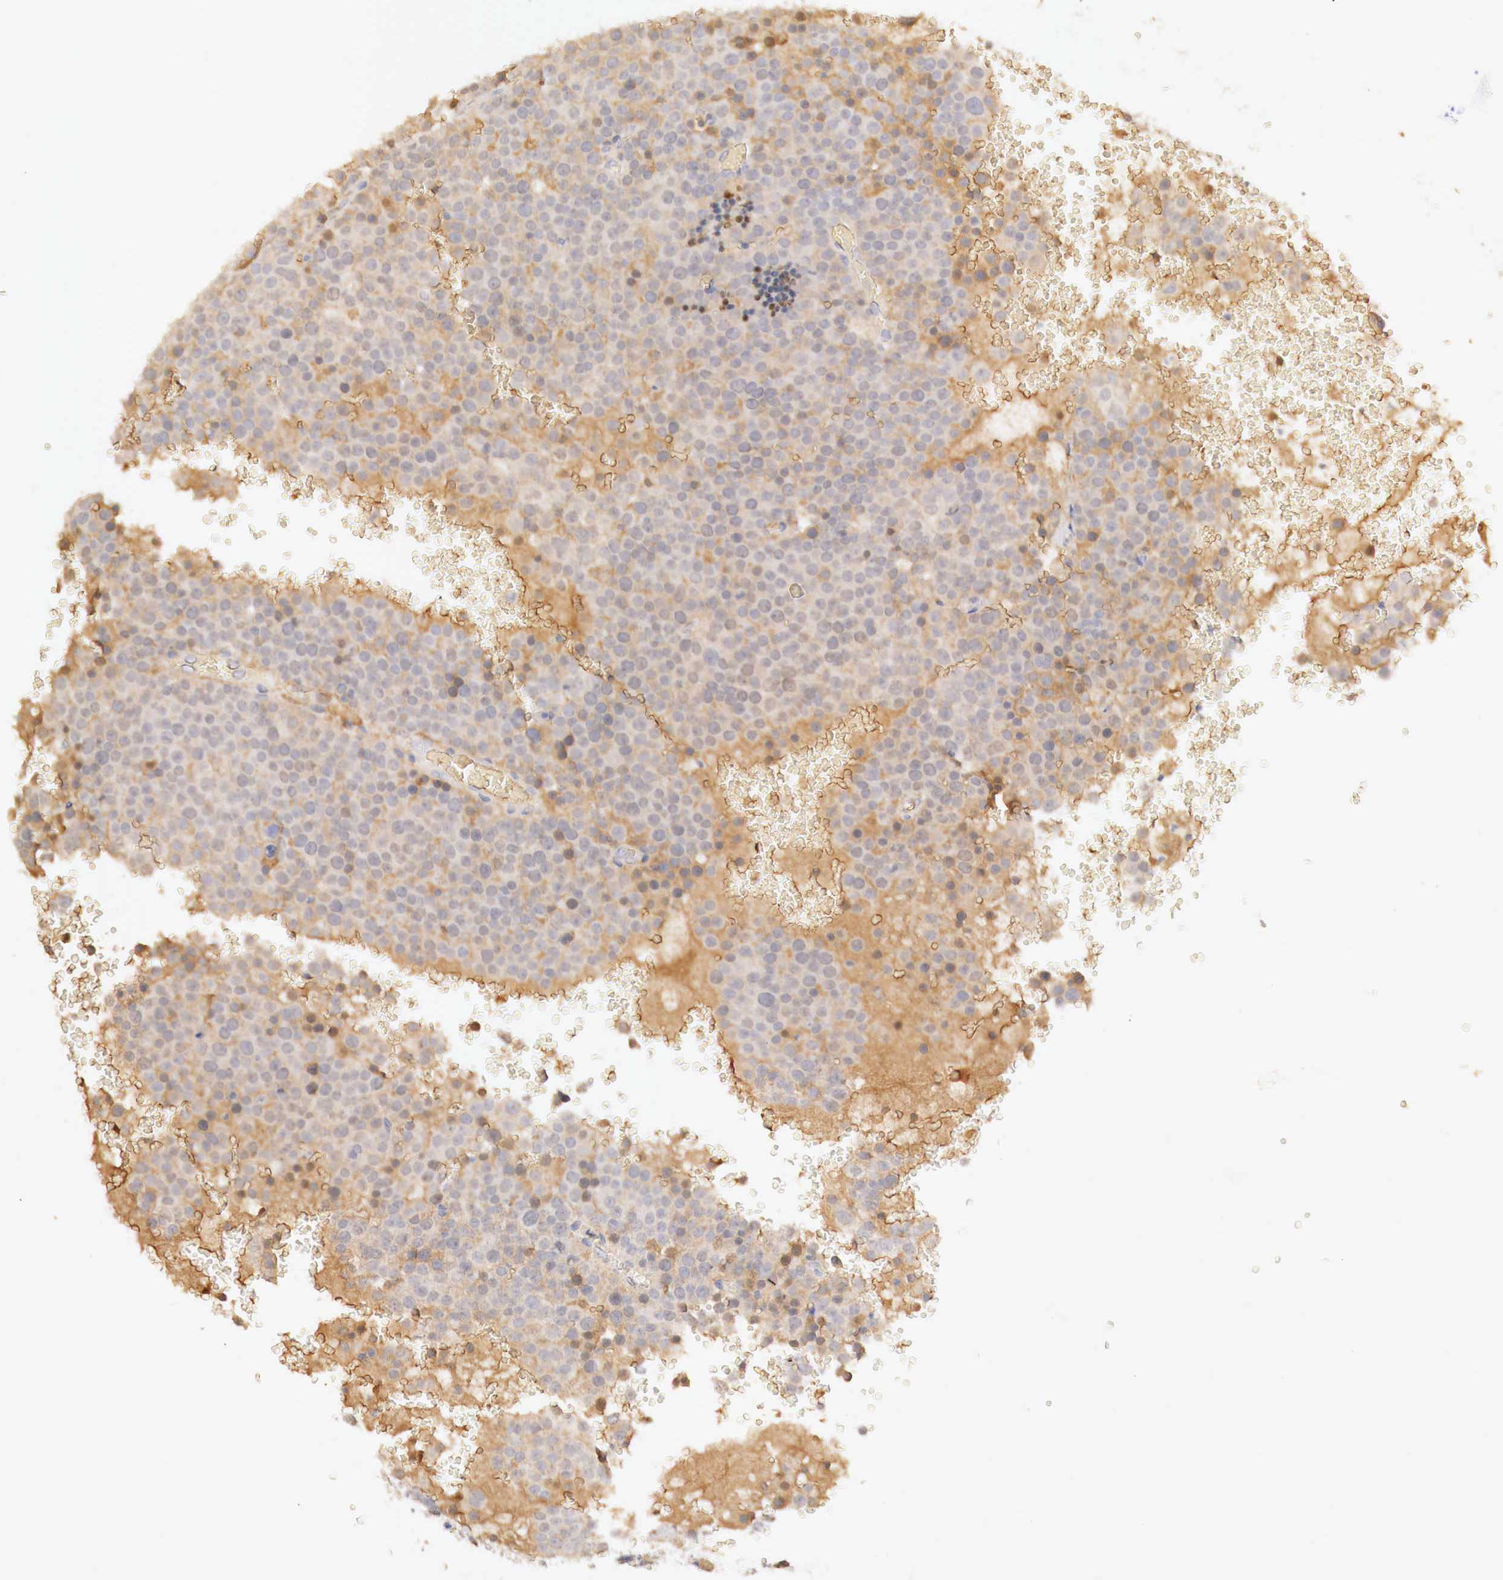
{"staining": {"intensity": "weak", "quantity": "25%-75%", "location": "cytoplasmic/membranous"}, "tissue": "testis cancer", "cell_type": "Tumor cells", "image_type": "cancer", "snomed": [{"axis": "morphology", "description": "Seminoma, NOS"}, {"axis": "topography", "description": "Testis"}], "caption": "IHC image of human testis seminoma stained for a protein (brown), which reveals low levels of weak cytoplasmic/membranous expression in approximately 25%-75% of tumor cells.", "gene": "GATA1", "patient": {"sex": "male", "age": 71}}